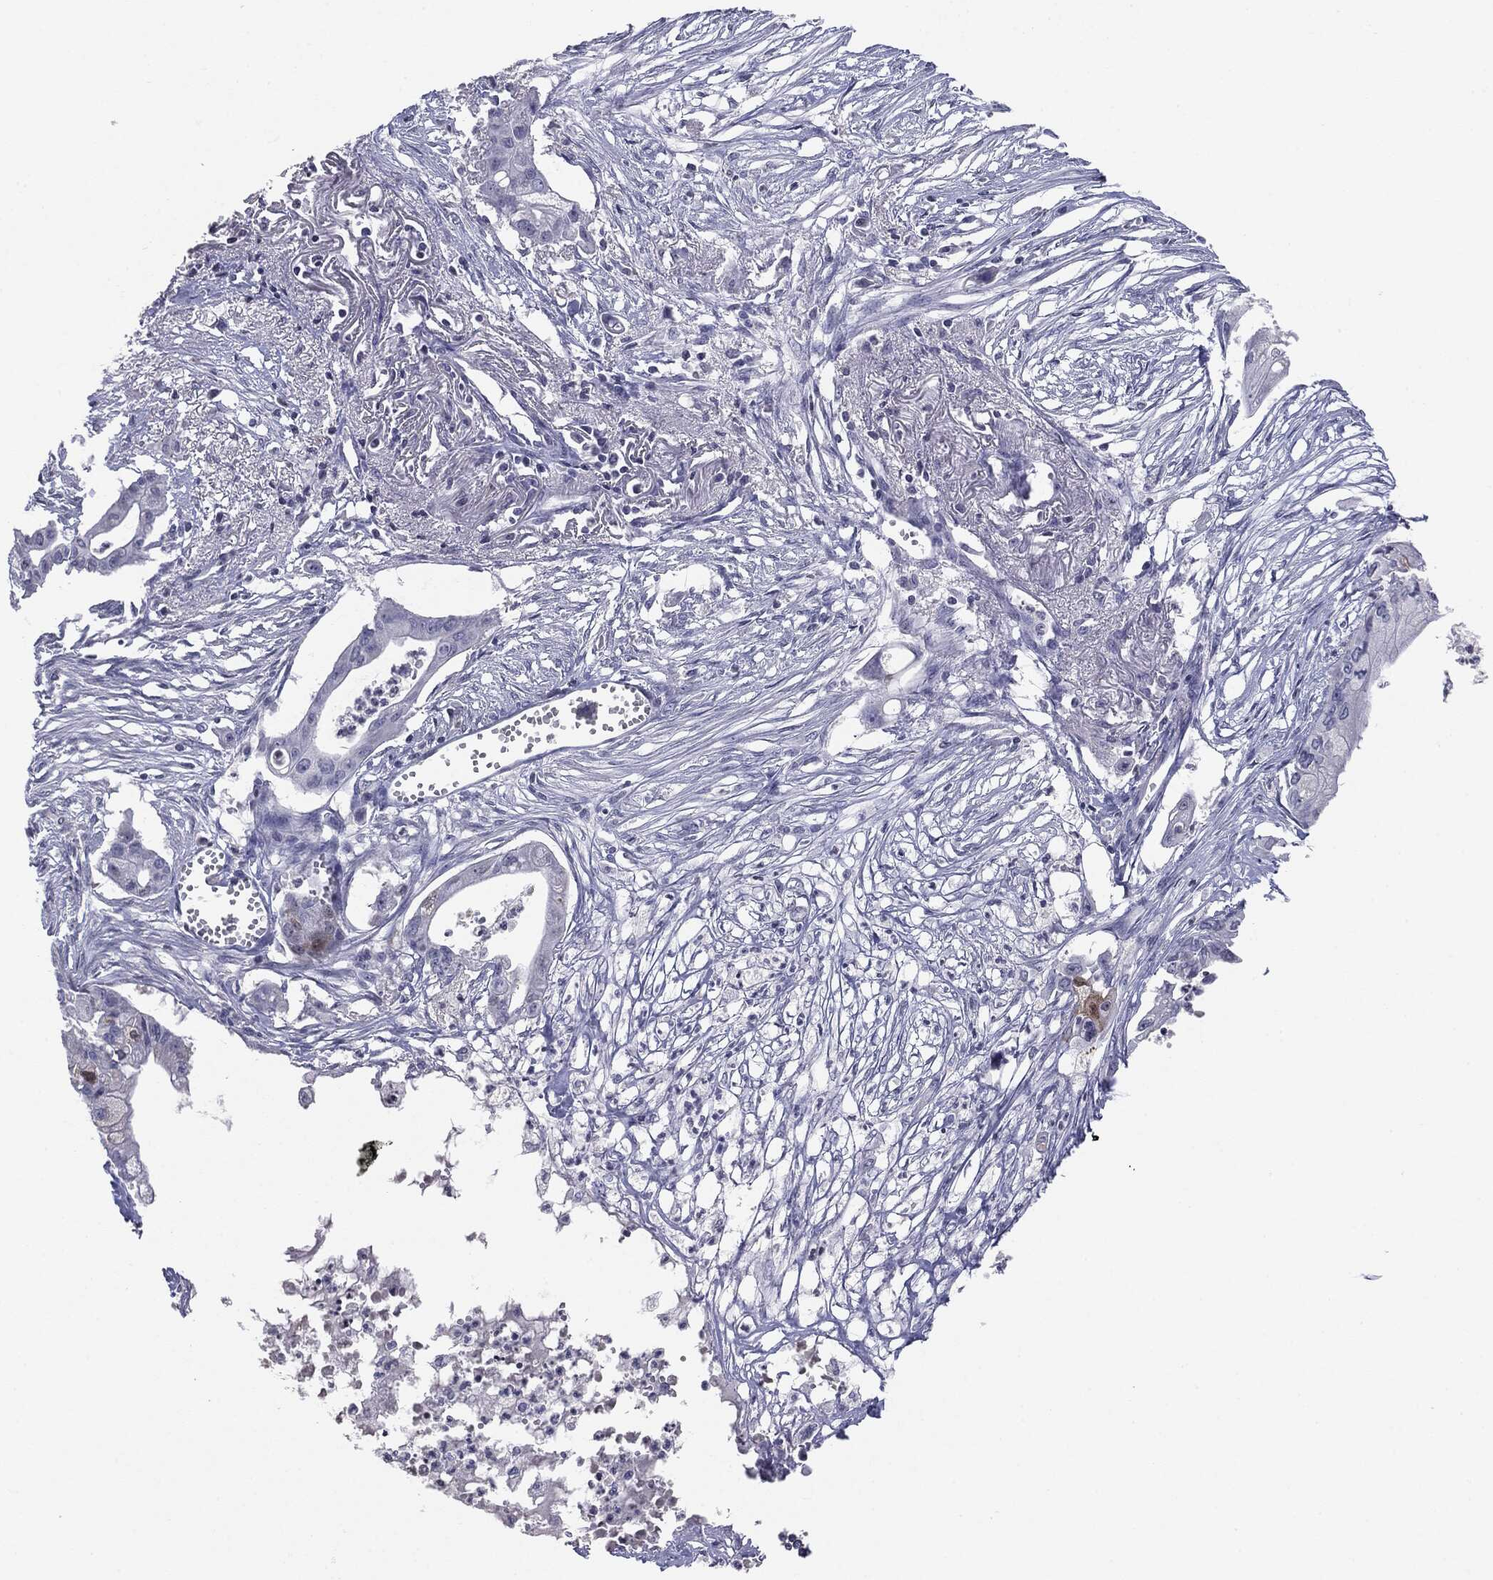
{"staining": {"intensity": "negative", "quantity": "none", "location": "none"}, "tissue": "pancreatic cancer", "cell_type": "Tumor cells", "image_type": "cancer", "snomed": [{"axis": "morphology", "description": "Normal tissue, NOS"}, {"axis": "morphology", "description": "Adenocarcinoma, NOS"}, {"axis": "topography", "description": "Pancreas"}], "caption": "Immunohistochemical staining of human pancreatic adenocarcinoma reveals no significant staining in tumor cells.", "gene": "SERPINB4", "patient": {"sex": "female", "age": 58}}